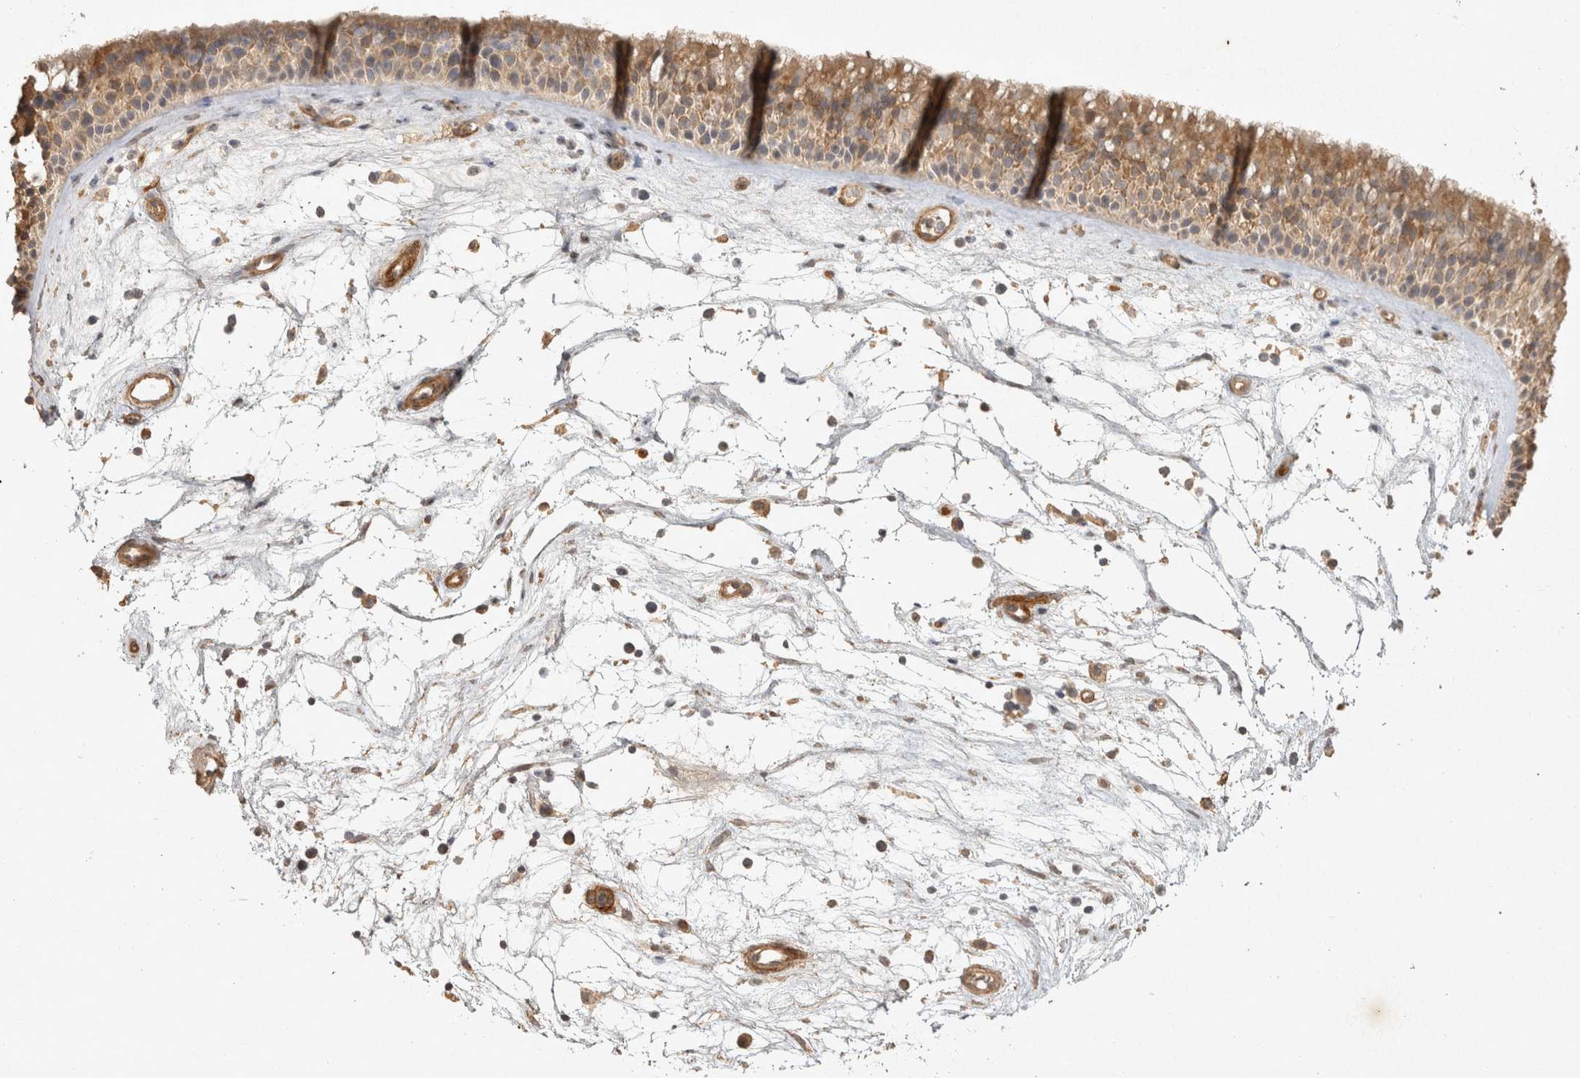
{"staining": {"intensity": "moderate", "quantity": ">75%", "location": "cytoplasmic/membranous"}, "tissue": "nasopharynx", "cell_type": "Respiratory epithelial cells", "image_type": "normal", "snomed": [{"axis": "morphology", "description": "Normal tissue, NOS"}, {"axis": "topography", "description": "Nasopharynx"}], "caption": "Protein expression analysis of unremarkable nasopharynx demonstrates moderate cytoplasmic/membranous expression in approximately >75% of respiratory epithelial cells.", "gene": "OSTN", "patient": {"sex": "male", "age": 64}}